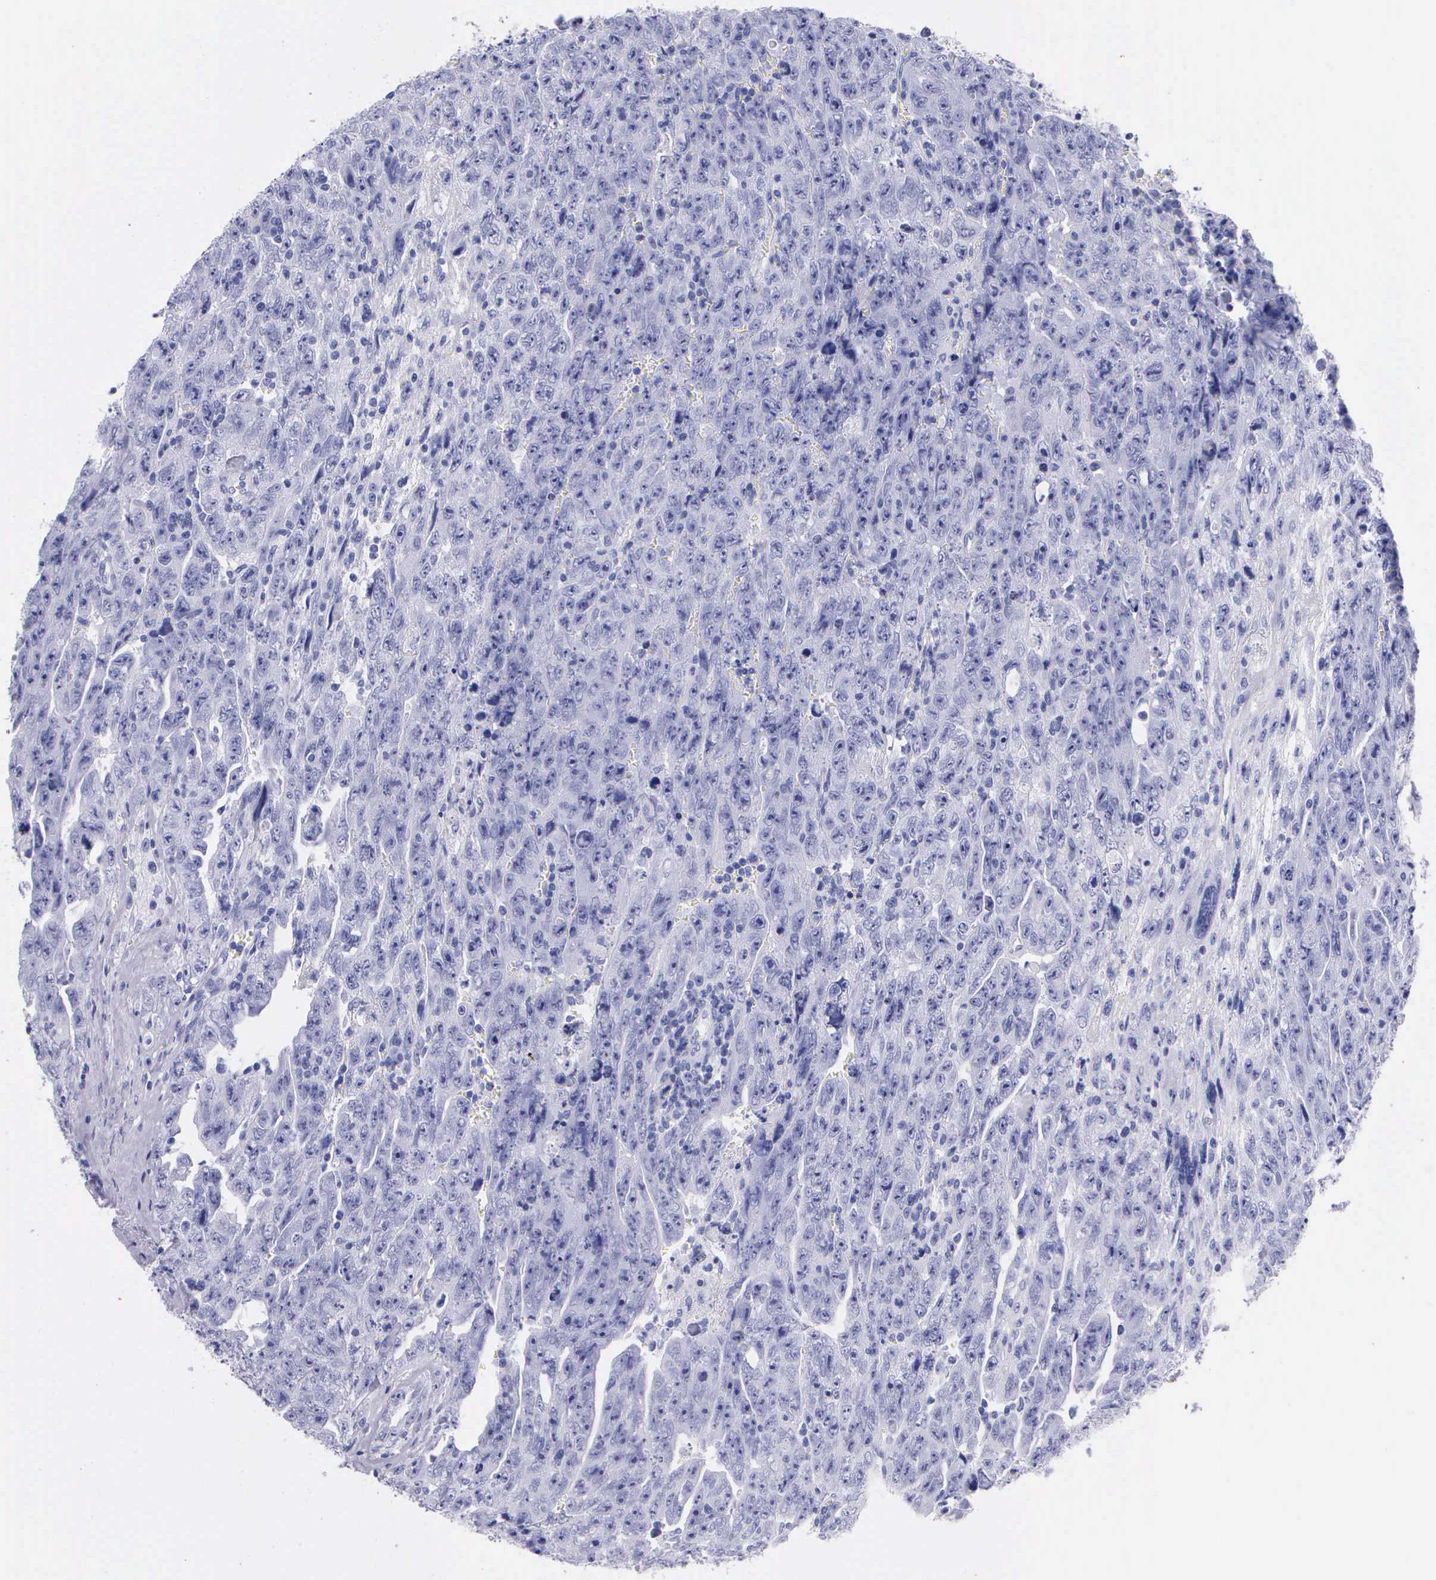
{"staining": {"intensity": "negative", "quantity": "none", "location": "none"}, "tissue": "testis cancer", "cell_type": "Tumor cells", "image_type": "cancer", "snomed": [{"axis": "morphology", "description": "Carcinoma, Embryonal, NOS"}, {"axis": "topography", "description": "Testis"}], "caption": "Tumor cells show no significant protein staining in testis embryonal carcinoma.", "gene": "KLK3", "patient": {"sex": "male", "age": 28}}